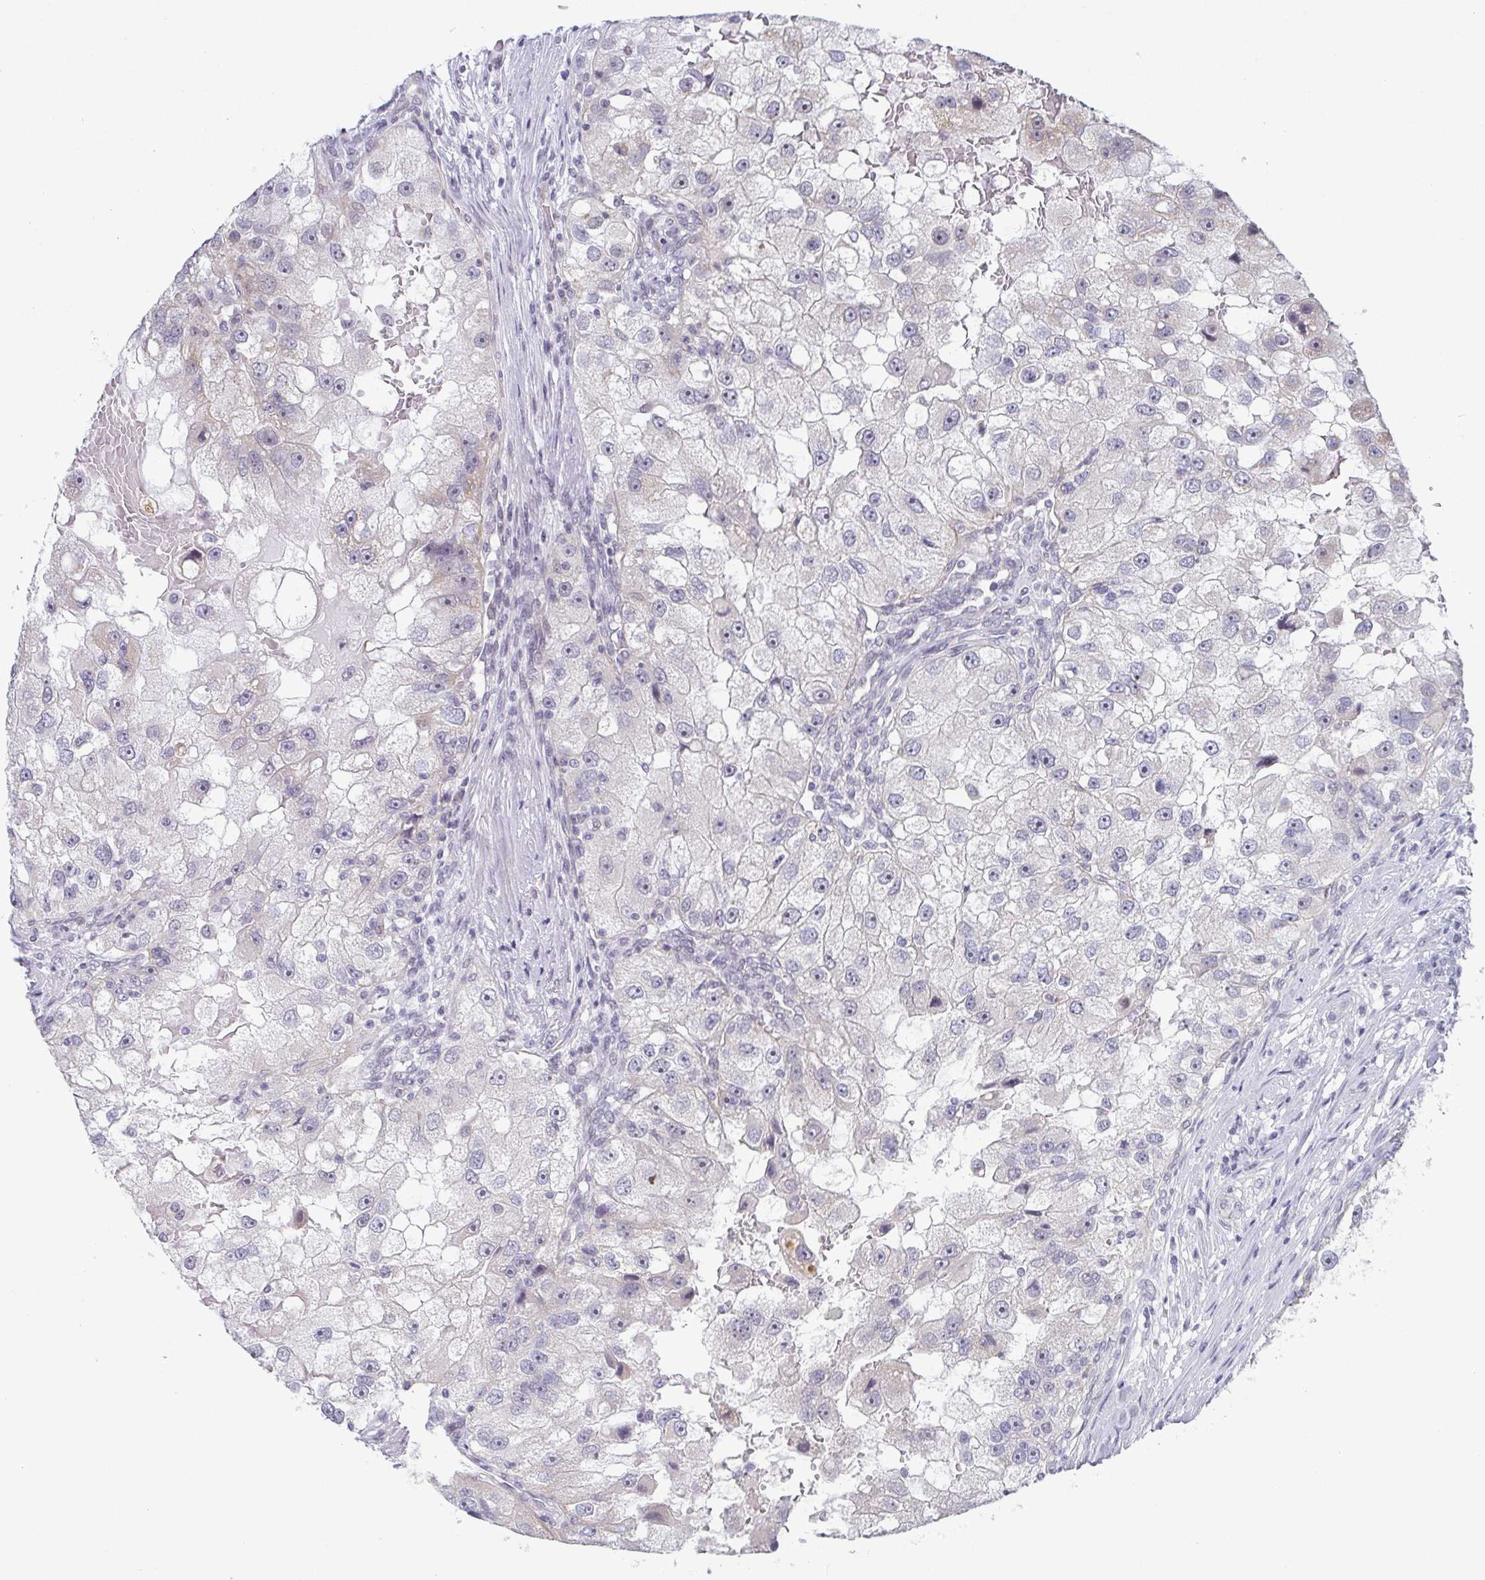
{"staining": {"intensity": "negative", "quantity": "none", "location": "none"}, "tissue": "renal cancer", "cell_type": "Tumor cells", "image_type": "cancer", "snomed": [{"axis": "morphology", "description": "Adenocarcinoma, NOS"}, {"axis": "topography", "description": "Kidney"}], "caption": "The photomicrograph demonstrates no staining of tumor cells in renal cancer (adenocarcinoma).", "gene": "EXOSC7", "patient": {"sex": "male", "age": 63}}